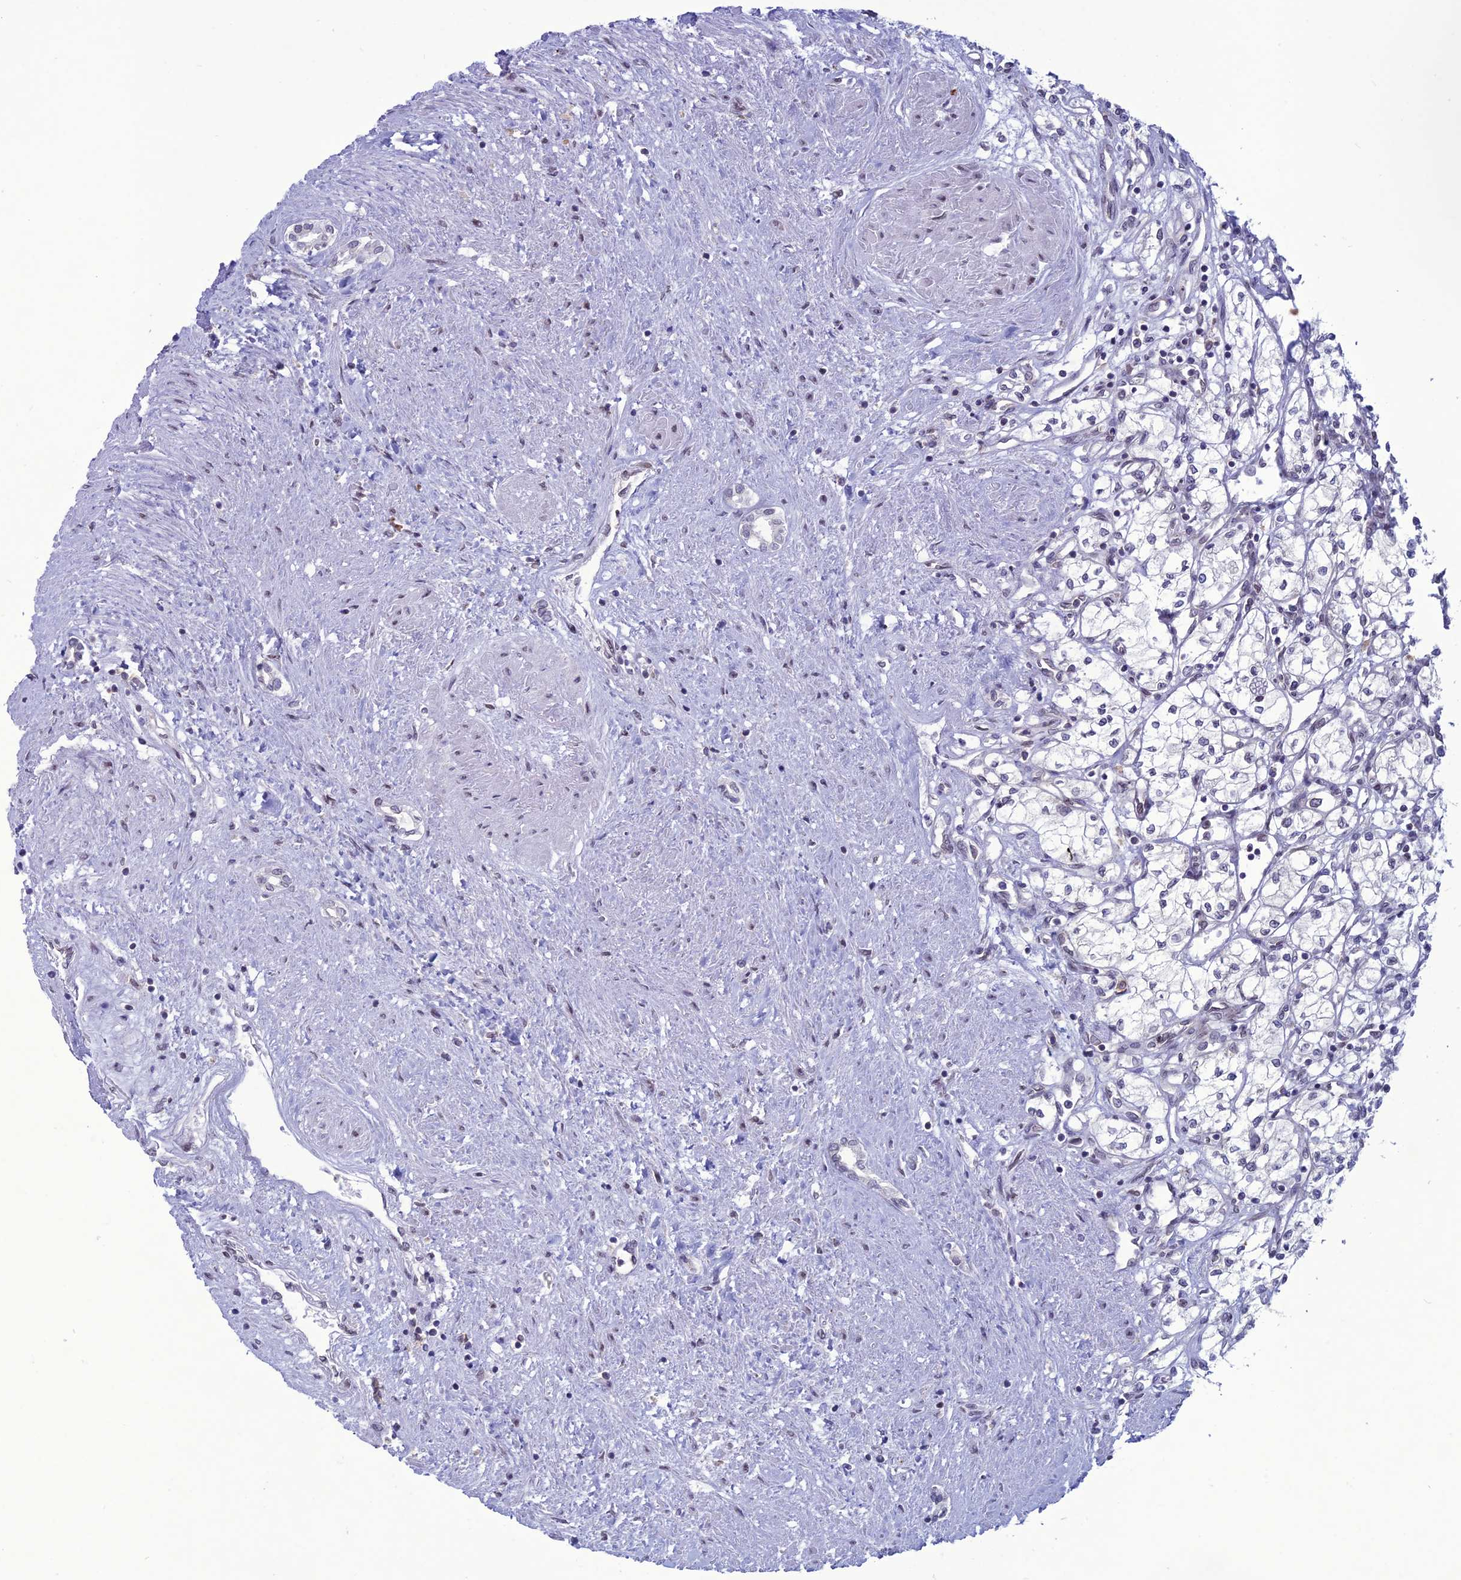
{"staining": {"intensity": "negative", "quantity": "none", "location": "none"}, "tissue": "renal cancer", "cell_type": "Tumor cells", "image_type": "cancer", "snomed": [{"axis": "morphology", "description": "Adenocarcinoma, NOS"}, {"axis": "topography", "description": "Kidney"}], "caption": "An image of renal adenocarcinoma stained for a protein demonstrates no brown staining in tumor cells.", "gene": "WDR46", "patient": {"sex": "male", "age": 59}}